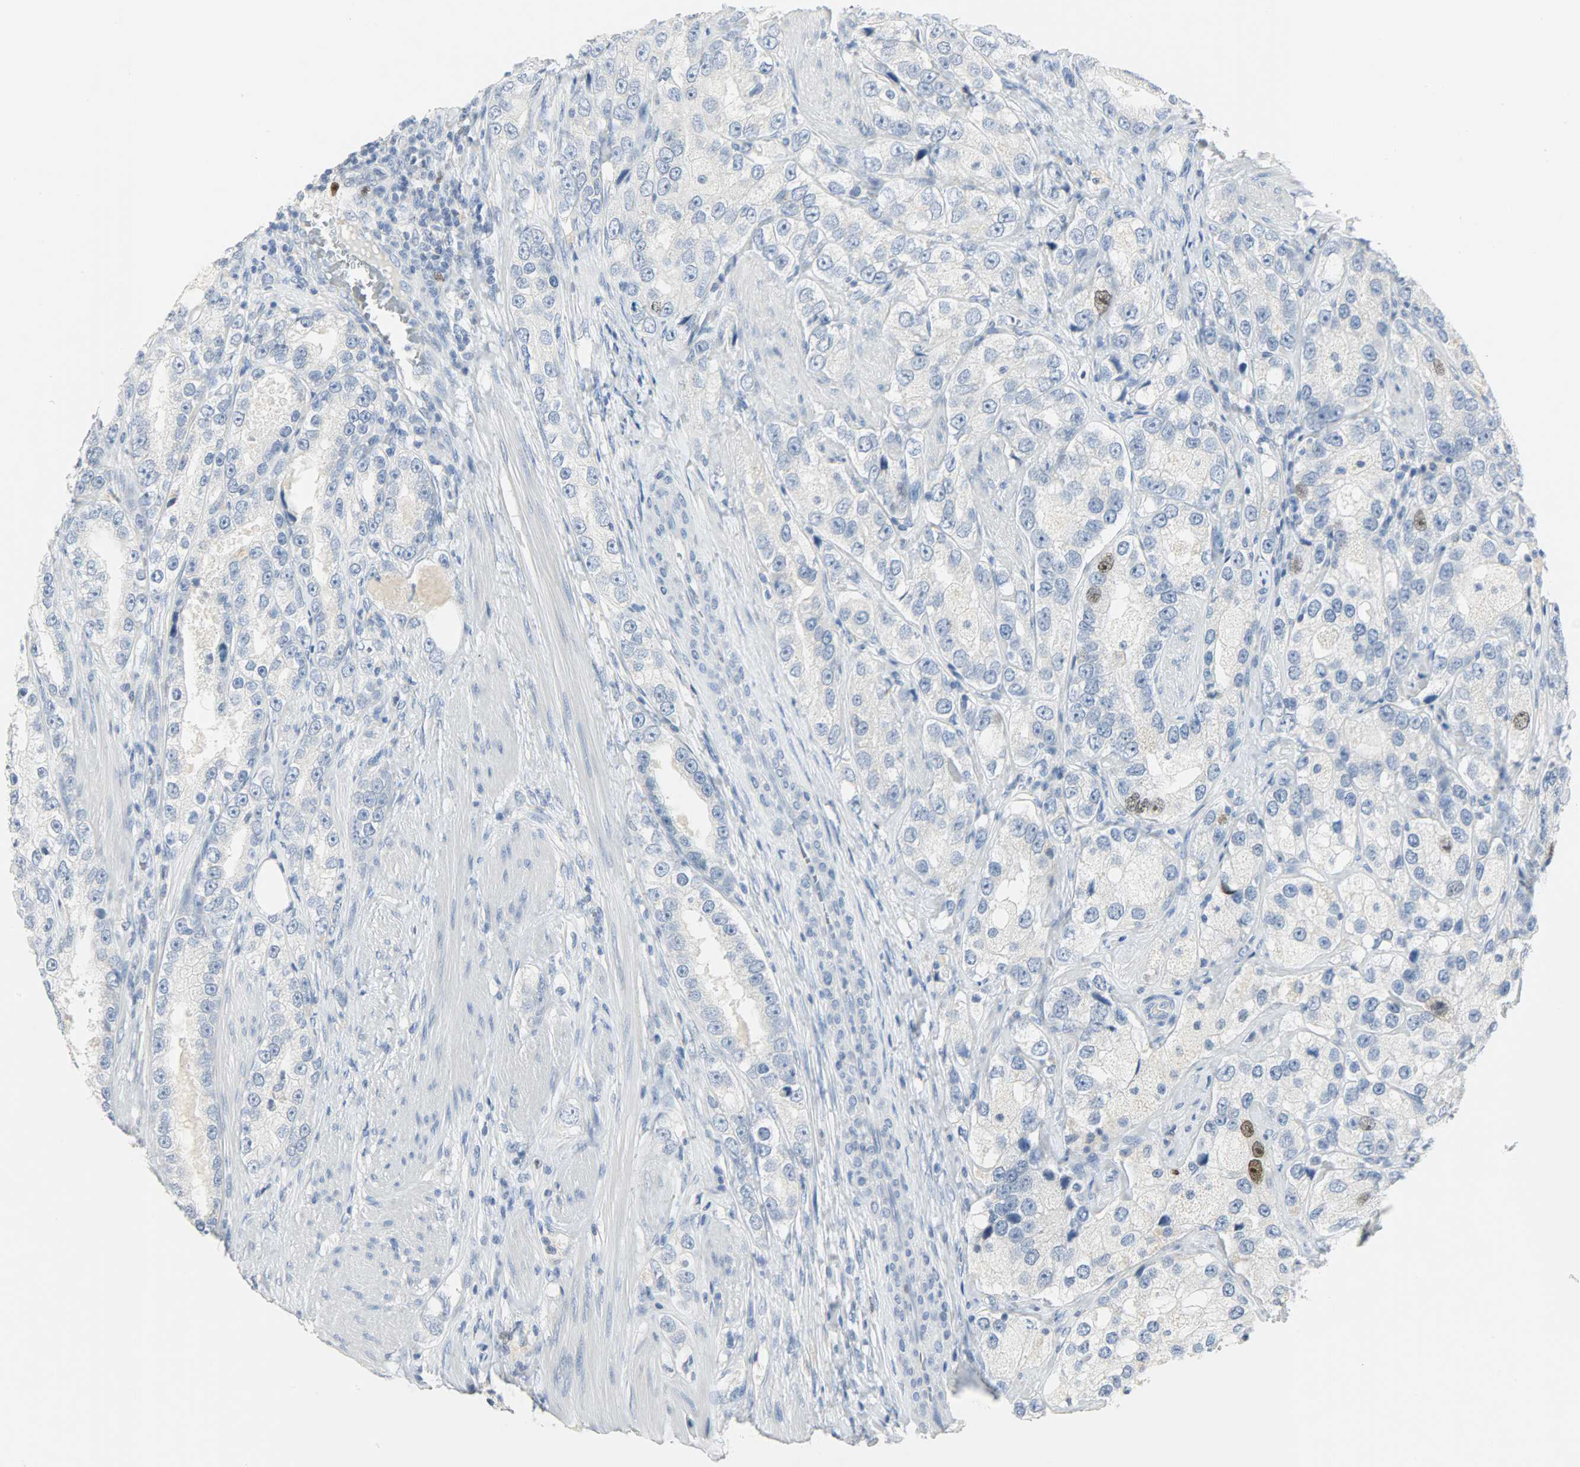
{"staining": {"intensity": "moderate", "quantity": "<25%", "location": "nuclear"}, "tissue": "prostate cancer", "cell_type": "Tumor cells", "image_type": "cancer", "snomed": [{"axis": "morphology", "description": "Adenocarcinoma, High grade"}, {"axis": "topography", "description": "Prostate"}], "caption": "Protein positivity by immunohistochemistry reveals moderate nuclear positivity in about <25% of tumor cells in adenocarcinoma (high-grade) (prostate).", "gene": "HELLS", "patient": {"sex": "male", "age": 63}}